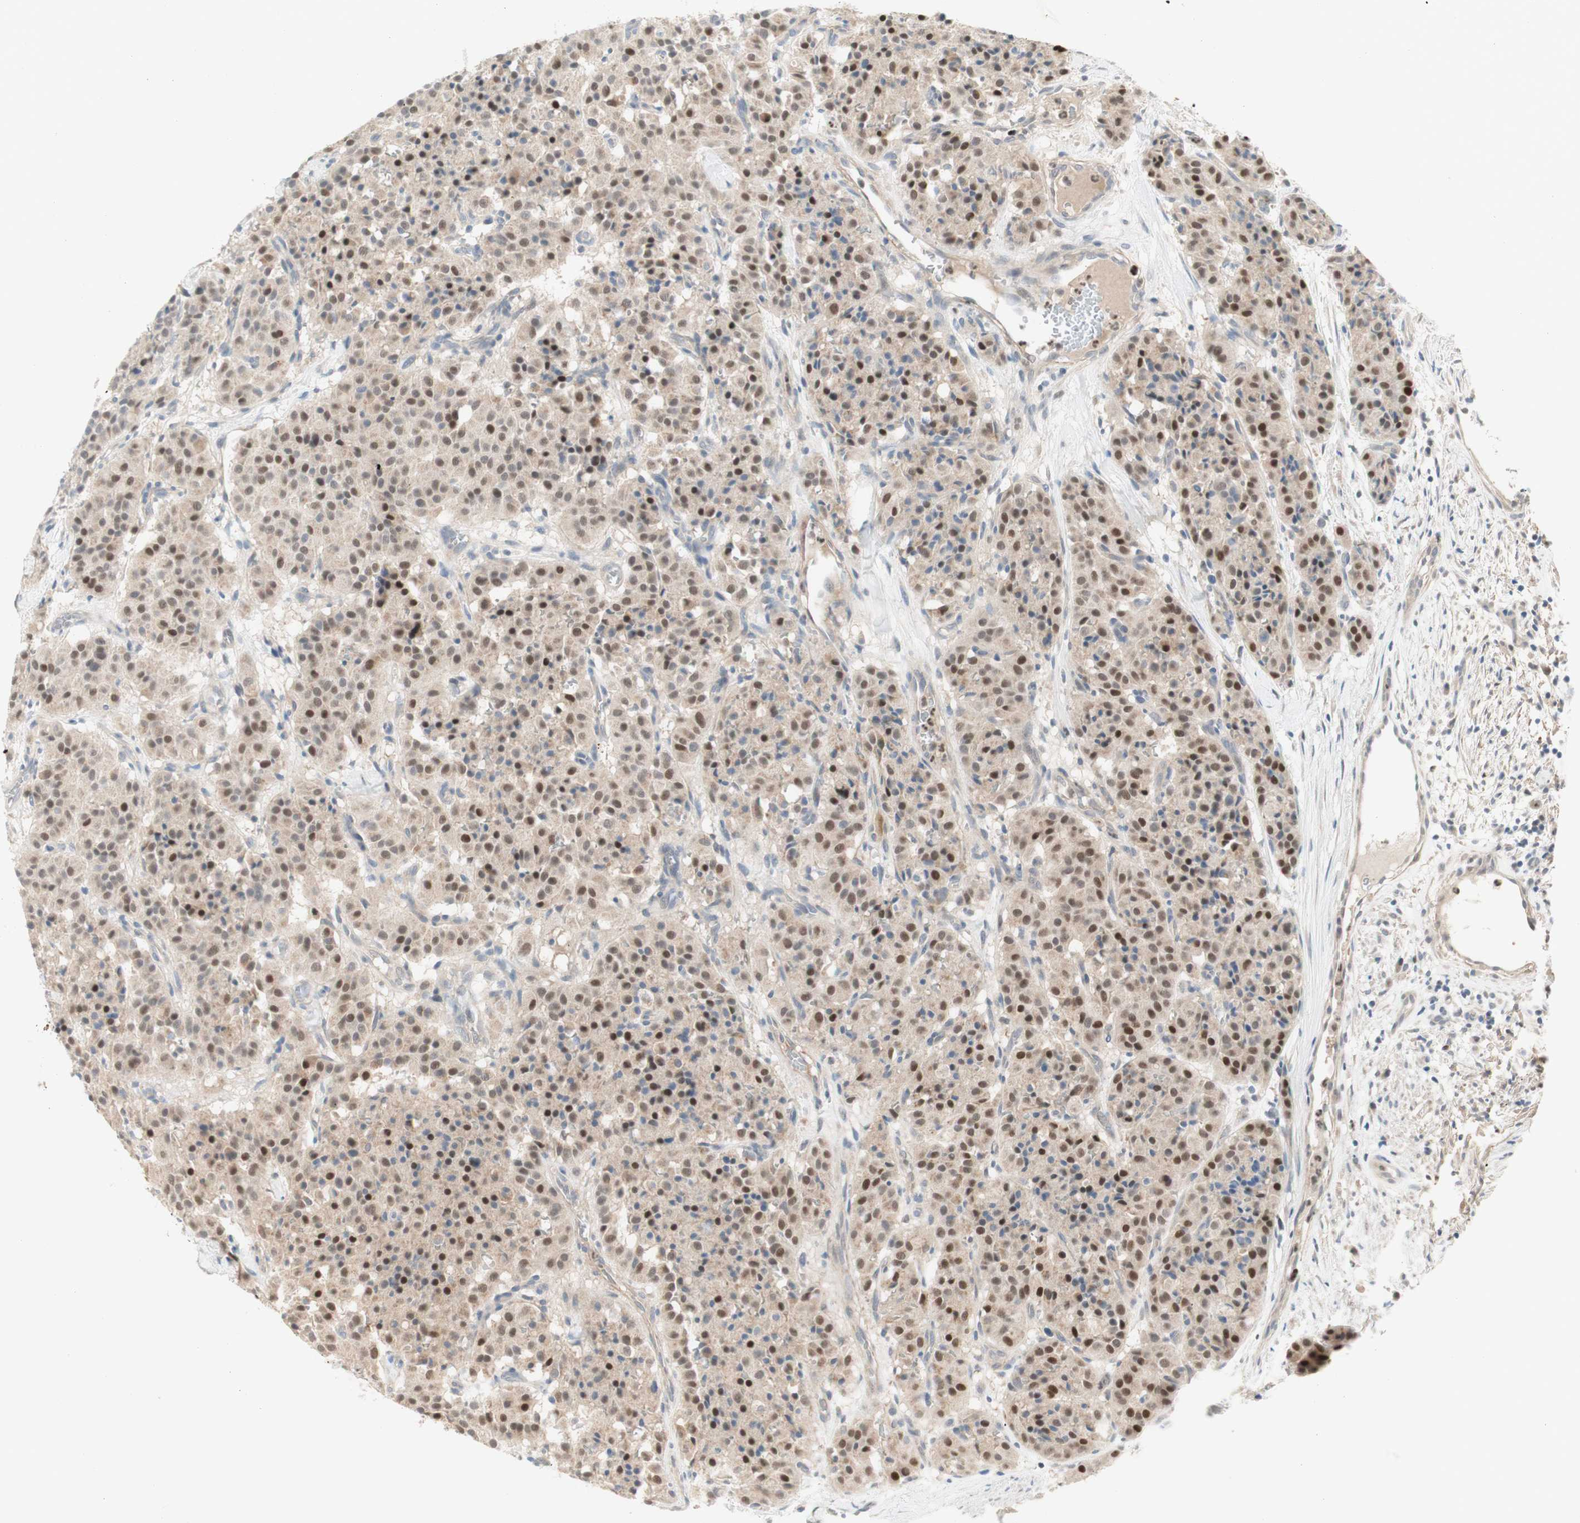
{"staining": {"intensity": "weak", "quantity": ">75%", "location": "nuclear"}, "tissue": "carcinoid", "cell_type": "Tumor cells", "image_type": "cancer", "snomed": [{"axis": "morphology", "description": "Carcinoid, malignant, NOS"}, {"axis": "topography", "description": "Lung"}], "caption": "Malignant carcinoid stained with DAB (3,3'-diaminobenzidine) immunohistochemistry (IHC) demonstrates low levels of weak nuclear positivity in approximately >75% of tumor cells. (IHC, brightfield microscopy, high magnification).", "gene": "RFNG", "patient": {"sex": "male", "age": 30}}